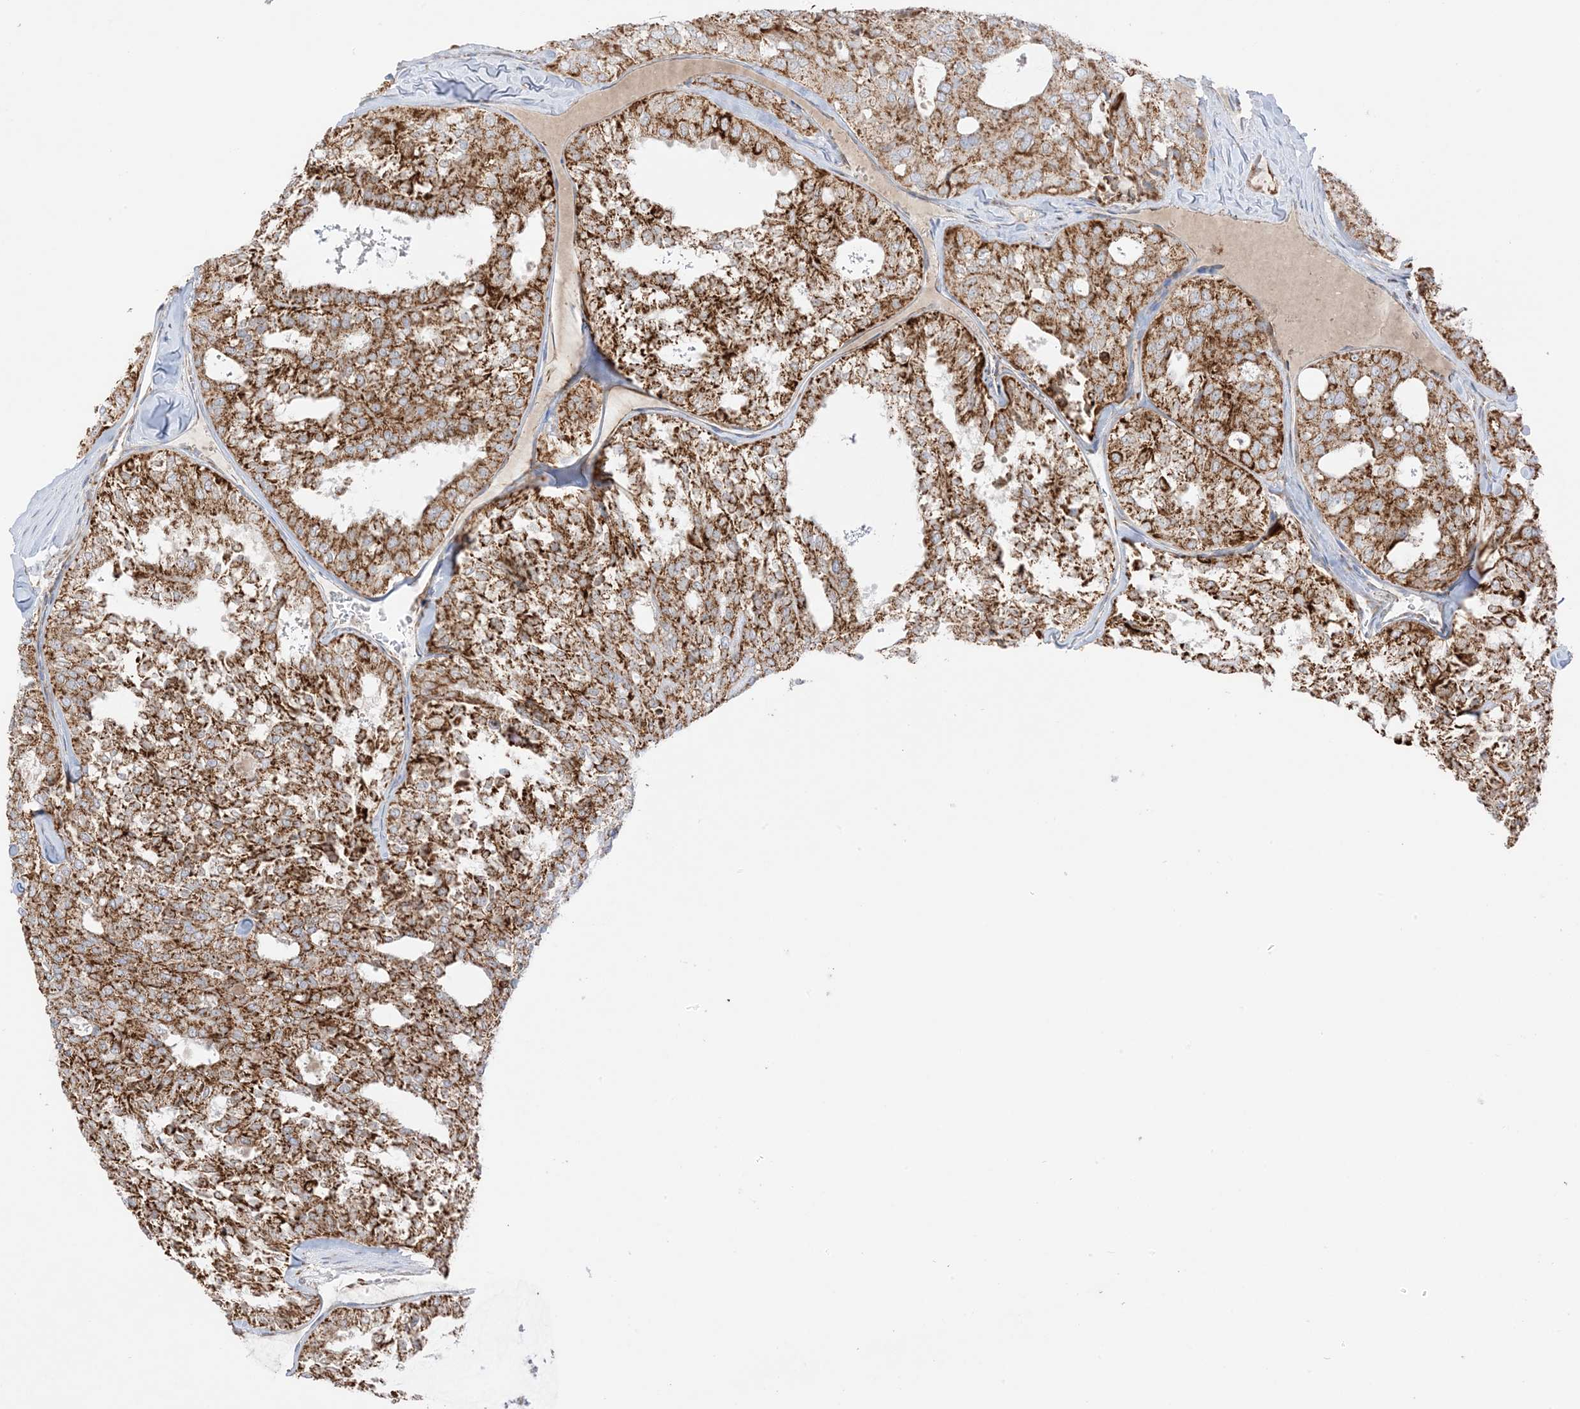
{"staining": {"intensity": "strong", "quantity": ">75%", "location": "cytoplasmic/membranous"}, "tissue": "thyroid cancer", "cell_type": "Tumor cells", "image_type": "cancer", "snomed": [{"axis": "morphology", "description": "Follicular adenoma carcinoma, NOS"}, {"axis": "topography", "description": "Thyroid gland"}], "caption": "Human thyroid cancer (follicular adenoma carcinoma) stained with a protein marker exhibits strong staining in tumor cells.", "gene": "SLC25A12", "patient": {"sex": "male", "age": 75}}